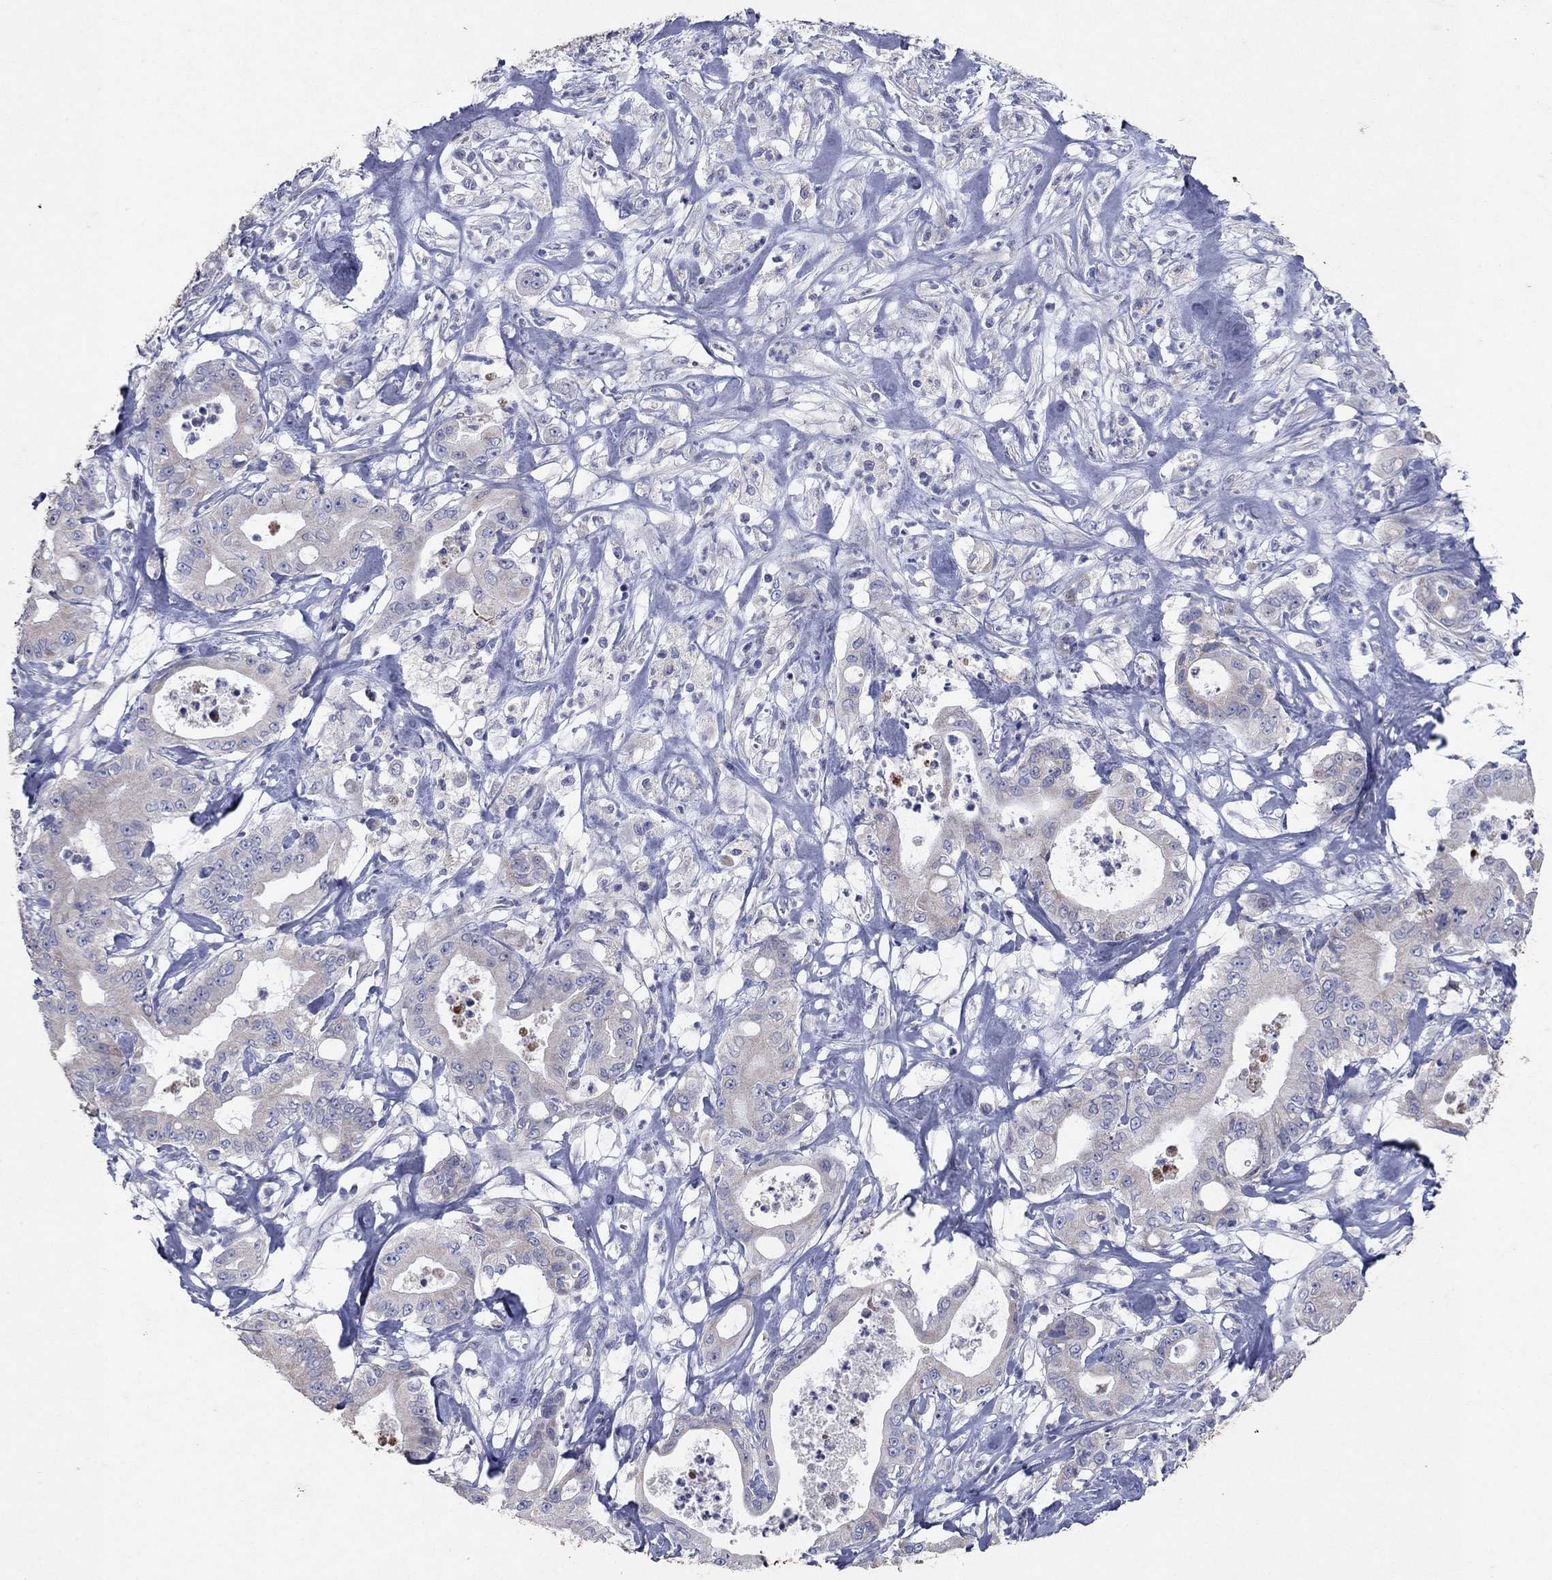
{"staining": {"intensity": "negative", "quantity": "none", "location": "none"}, "tissue": "pancreatic cancer", "cell_type": "Tumor cells", "image_type": "cancer", "snomed": [{"axis": "morphology", "description": "Adenocarcinoma, NOS"}, {"axis": "topography", "description": "Pancreas"}], "caption": "Tumor cells are negative for protein expression in human pancreatic cancer (adenocarcinoma).", "gene": "PTGDS", "patient": {"sex": "male", "age": 71}}